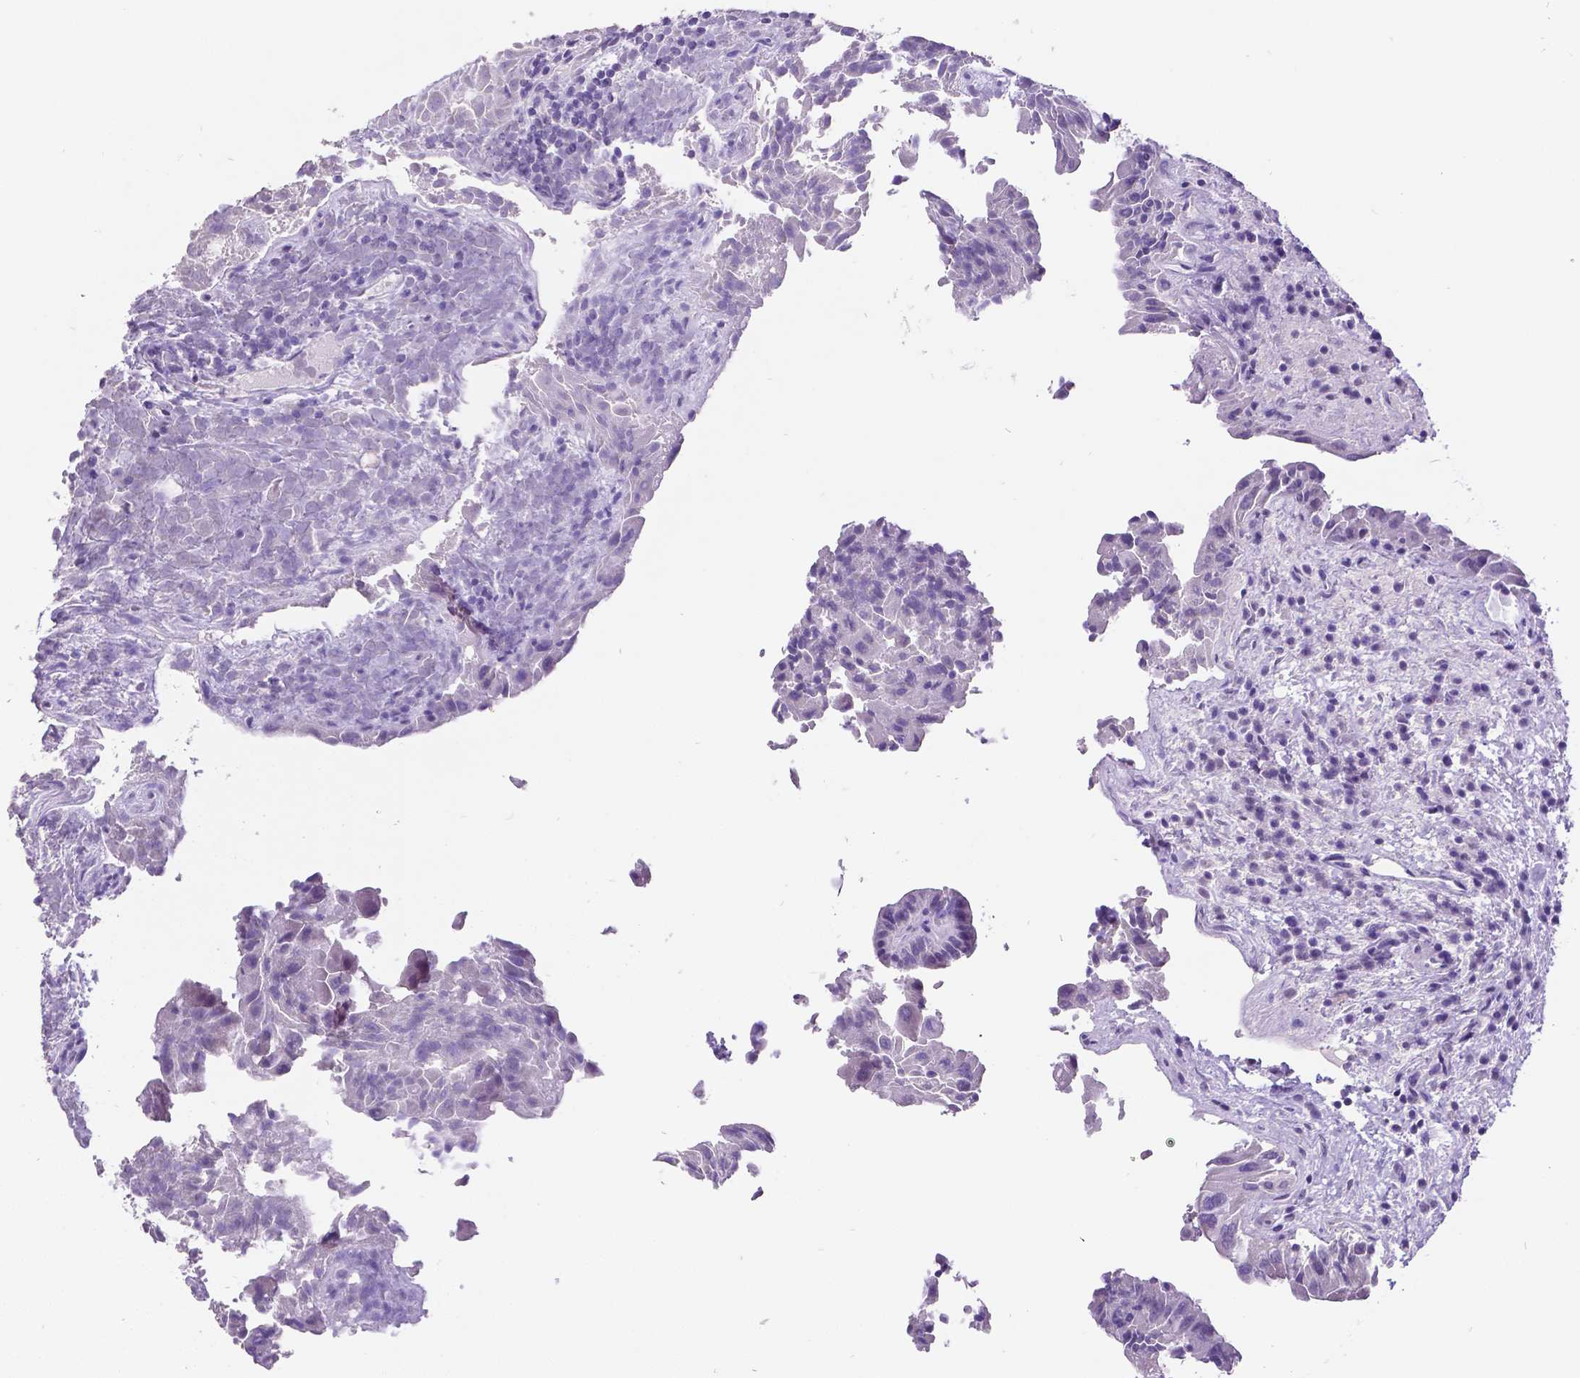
{"staining": {"intensity": "negative", "quantity": "none", "location": "none"}, "tissue": "thyroid cancer", "cell_type": "Tumor cells", "image_type": "cancer", "snomed": [{"axis": "morphology", "description": "Papillary adenocarcinoma, NOS"}, {"axis": "topography", "description": "Thyroid gland"}], "caption": "There is no significant positivity in tumor cells of papillary adenocarcinoma (thyroid).", "gene": "SATB2", "patient": {"sex": "female", "age": 37}}